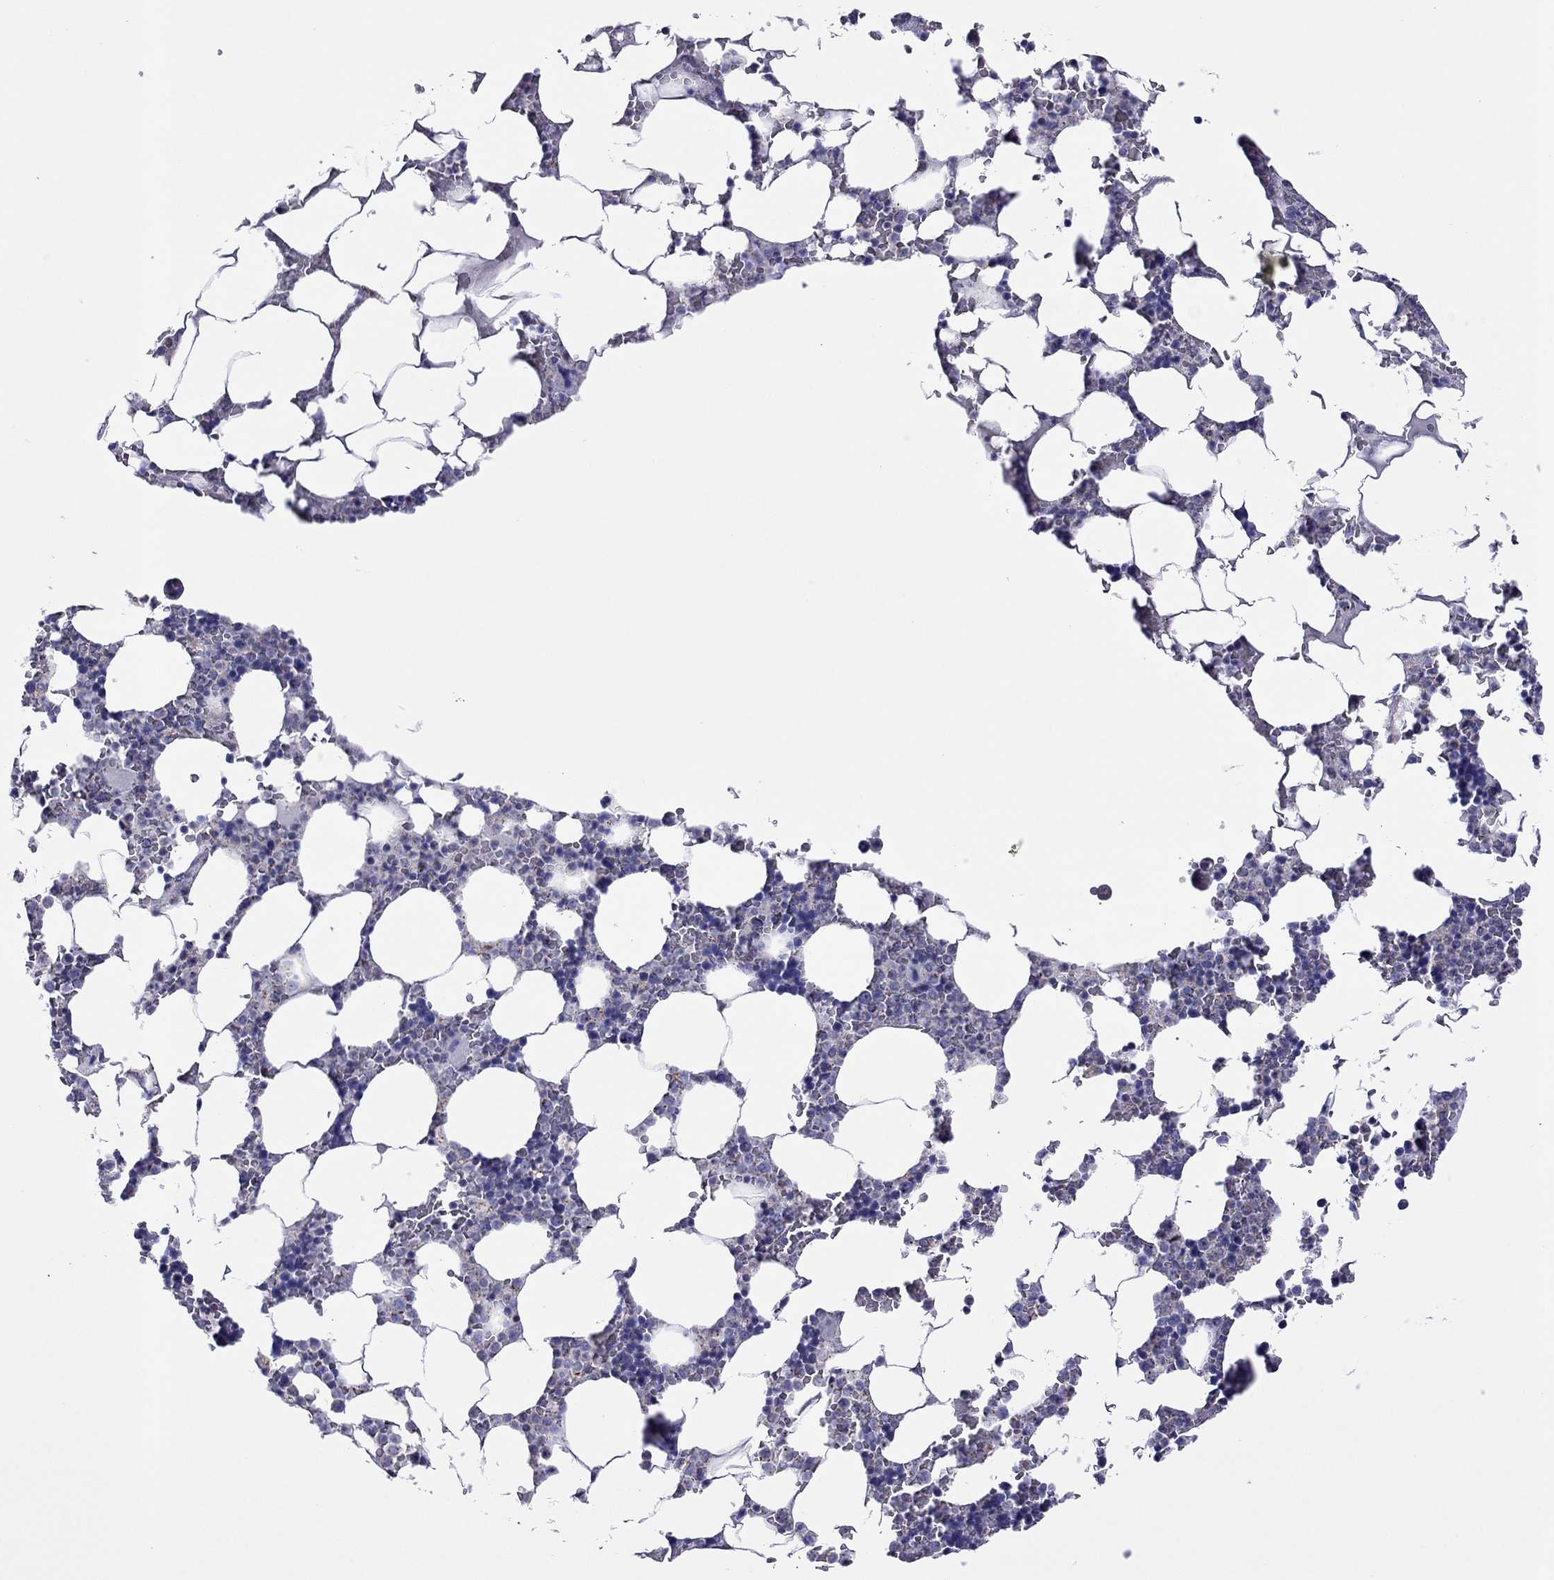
{"staining": {"intensity": "negative", "quantity": "none", "location": "none"}, "tissue": "bone marrow", "cell_type": "Hematopoietic cells", "image_type": "normal", "snomed": [{"axis": "morphology", "description": "Normal tissue, NOS"}, {"axis": "topography", "description": "Bone marrow"}], "caption": "Immunohistochemistry micrograph of benign human bone marrow stained for a protein (brown), which exhibits no positivity in hematopoietic cells. (Stains: DAB immunohistochemistry with hematoxylin counter stain, Microscopy: brightfield microscopy at high magnification).", "gene": "MPZ", "patient": {"sex": "male", "age": 51}}